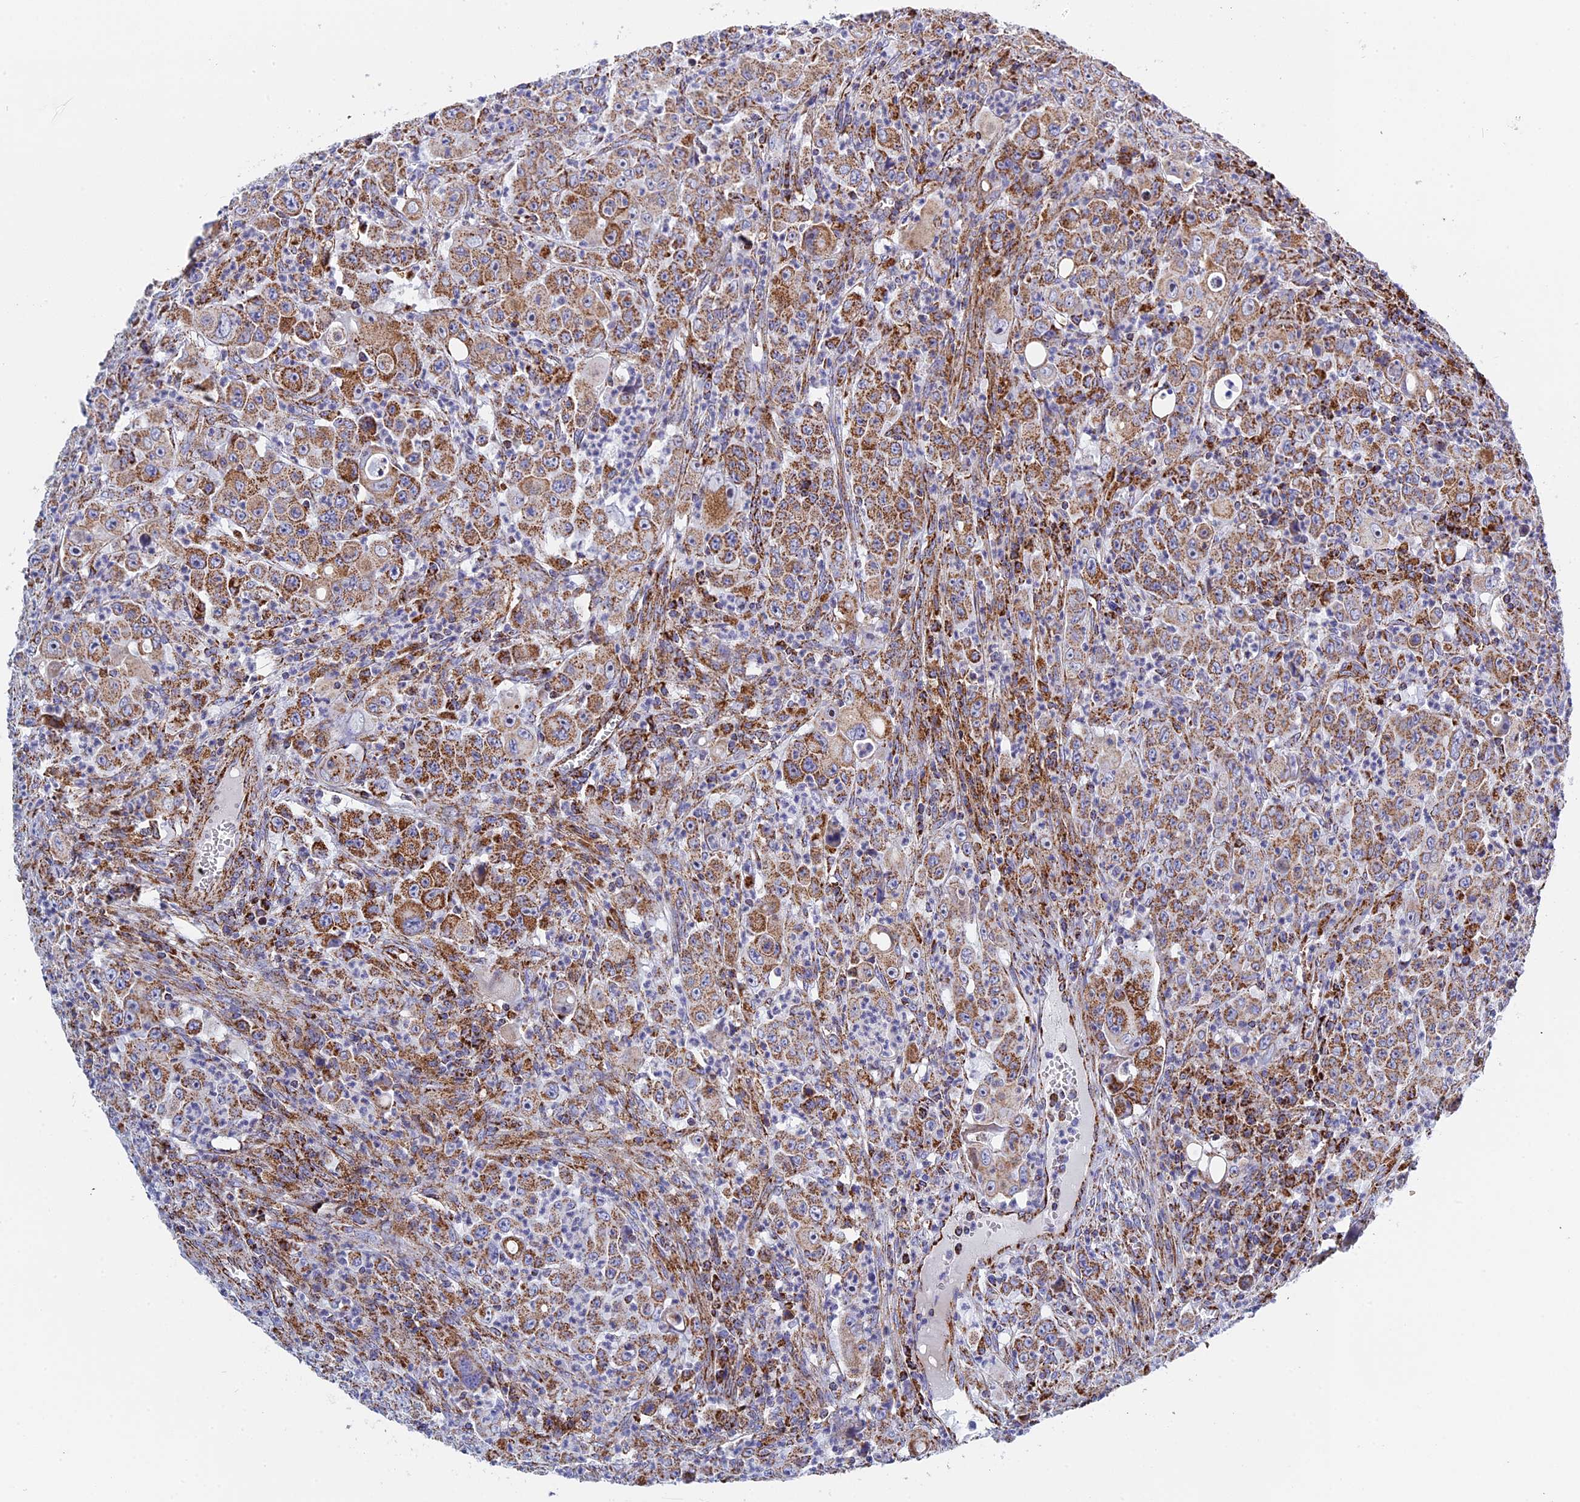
{"staining": {"intensity": "moderate", "quantity": ">75%", "location": "cytoplasmic/membranous"}, "tissue": "colorectal cancer", "cell_type": "Tumor cells", "image_type": "cancer", "snomed": [{"axis": "morphology", "description": "Adenocarcinoma, NOS"}, {"axis": "topography", "description": "Colon"}], "caption": "Tumor cells exhibit medium levels of moderate cytoplasmic/membranous positivity in approximately >75% of cells in adenocarcinoma (colorectal).", "gene": "NDUFA5", "patient": {"sex": "male", "age": 51}}